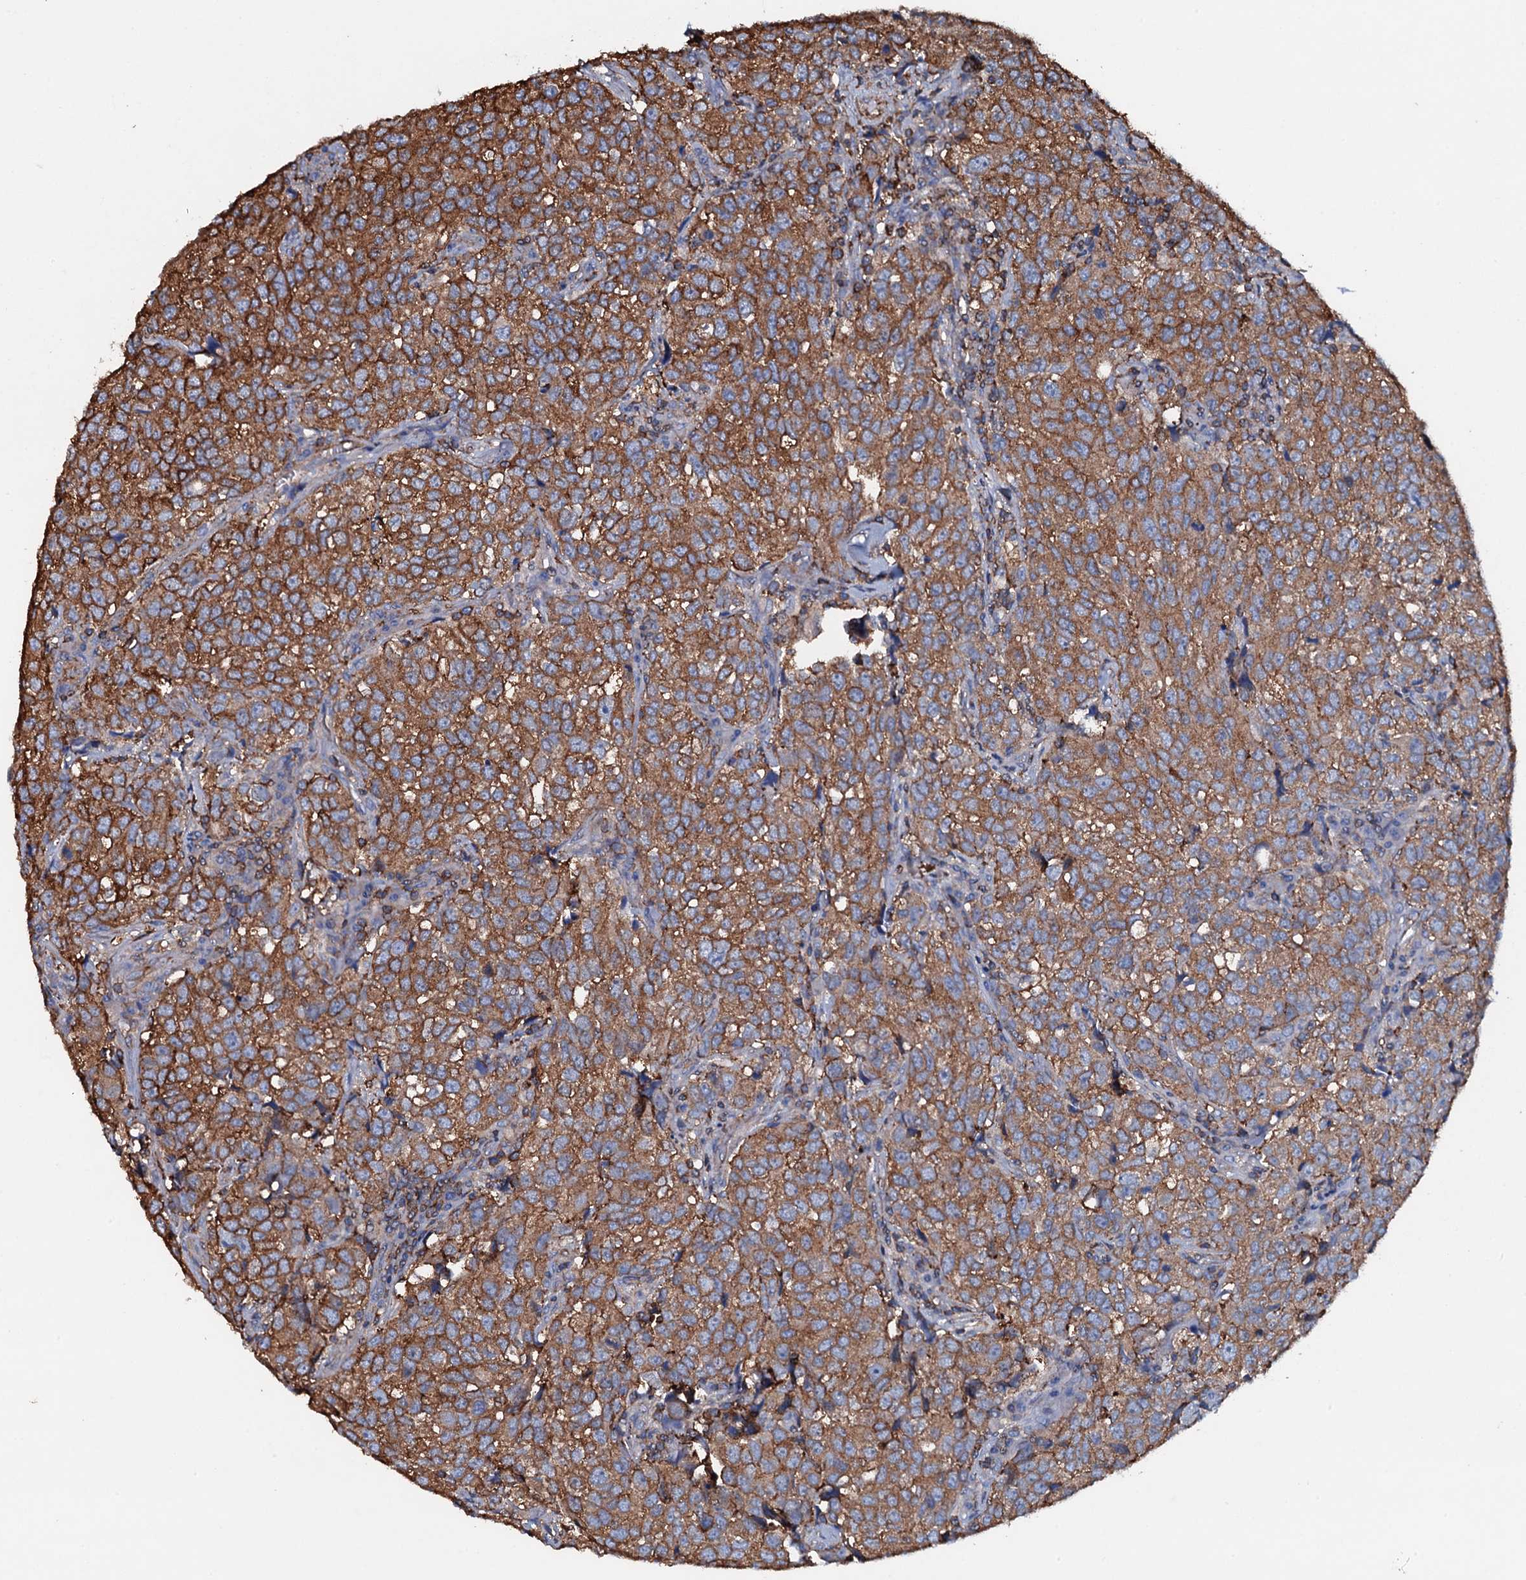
{"staining": {"intensity": "moderate", "quantity": ">75%", "location": "cytoplasmic/membranous"}, "tissue": "urothelial cancer", "cell_type": "Tumor cells", "image_type": "cancer", "snomed": [{"axis": "morphology", "description": "Urothelial carcinoma, High grade"}, {"axis": "topography", "description": "Urinary bladder"}], "caption": "DAB (3,3'-diaminobenzidine) immunohistochemical staining of urothelial carcinoma (high-grade) reveals moderate cytoplasmic/membranous protein positivity in approximately >75% of tumor cells. The staining was performed using DAB (3,3'-diaminobenzidine) to visualize the protein expression in brown, while the nuclei were stained in blue with hematoxylin (Magnification: 20x).", "gene": "MS4A4E", "patient": {"sex": "female", "age": 75}}